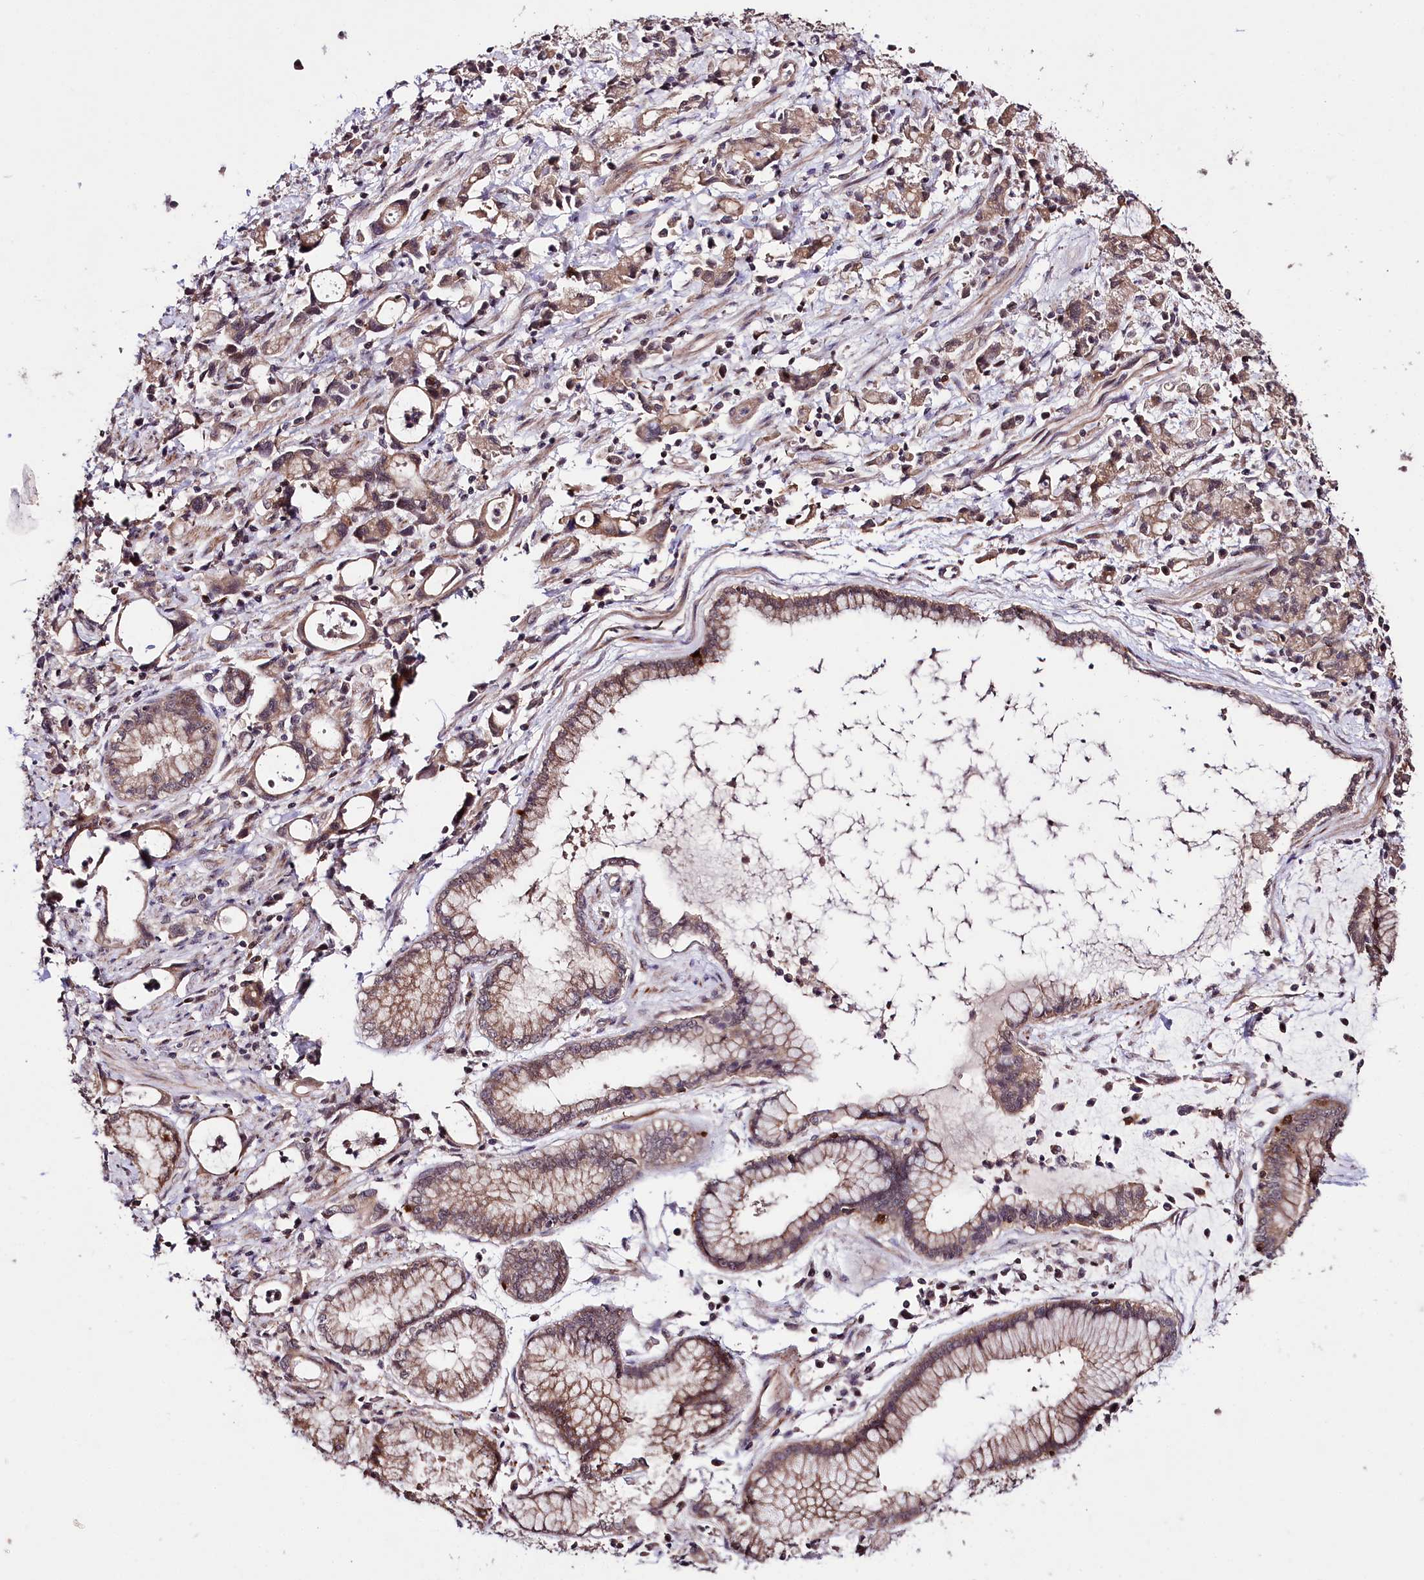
{"staining": {"intensity": "moderate", "quantity": ">75%", "location": "cytoplasmic/membranous"}, "tissue": "stomach cancer", "cell_type": "Tumor cells", "image_type": "cancer", "snomed": [{"axis": "morphology", "description": "Adenocarcinoma, NOS"}, {"axis": "topography", "description": "Stomach, lower"}], "caption": "Immunohistochemistry (IHC) (DAB (3,3'-diaminobenzidine)) staining of adenocarcinoma (stomach) exhibits moderate cytoplasmic/membranous protein positivity in approximately >75% of tumor cells.", "gene": "TAFAZZIN", "patient": {"sex": "female", "age": 43}}